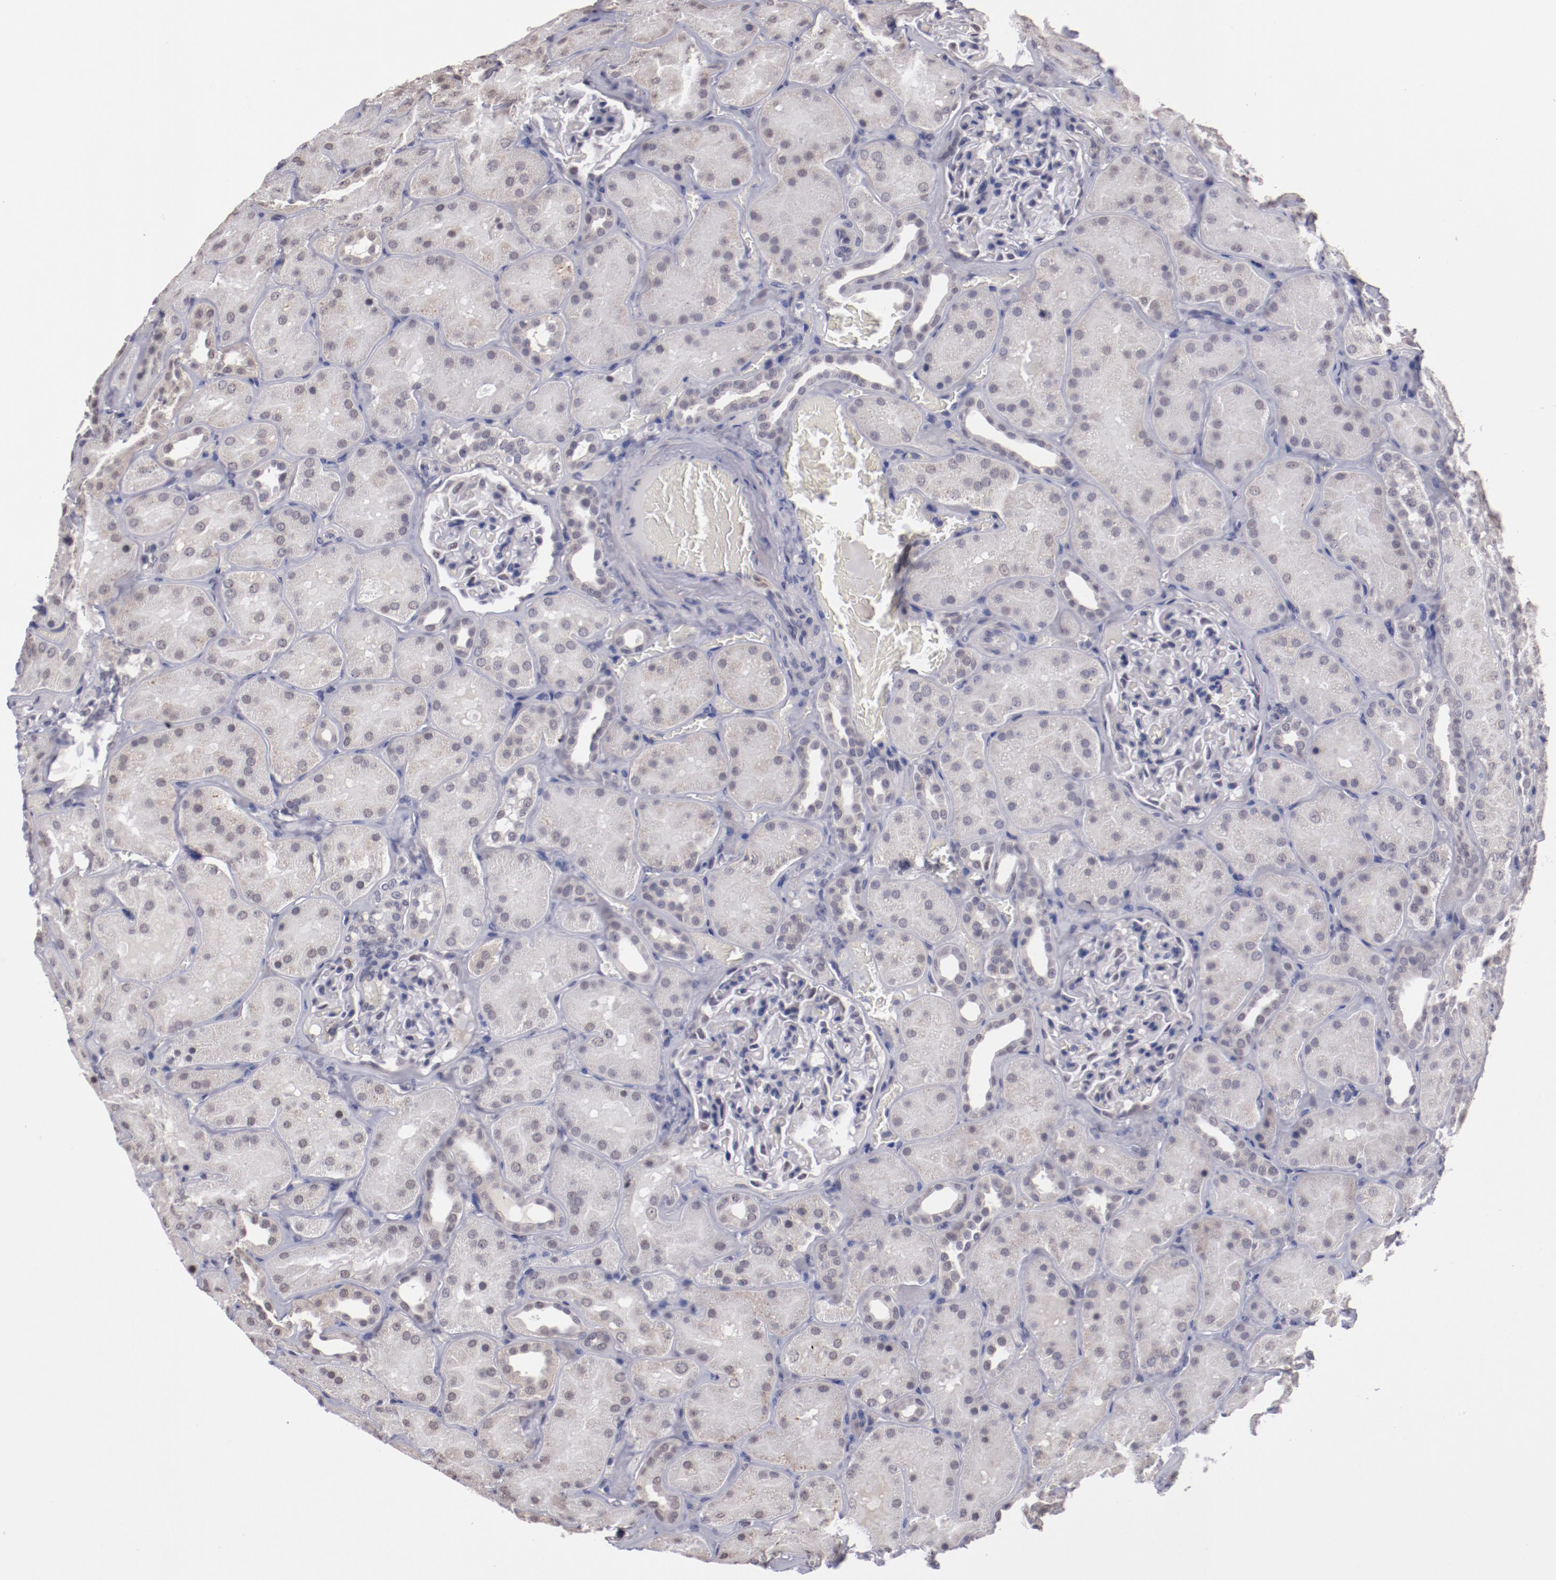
{"staining": {"intensity": "negative", "quantity": "none", "location": "none"}, "tissue": "kidney", "cell_type": "Cells in glomeruli", "image_type": "normal", "snomed": [{"axis": "morphology", "description": "Normal tissue, NOS"}, {"axis": "topography", "description": "Kidney"}], "caption": "Human kidney stained for a protein using immunohistochemistry (IHC) exhibits no staining in cells in glomeruli.", "gene": "NRXN3", "patient": {"sex": "male", "age": 28}}